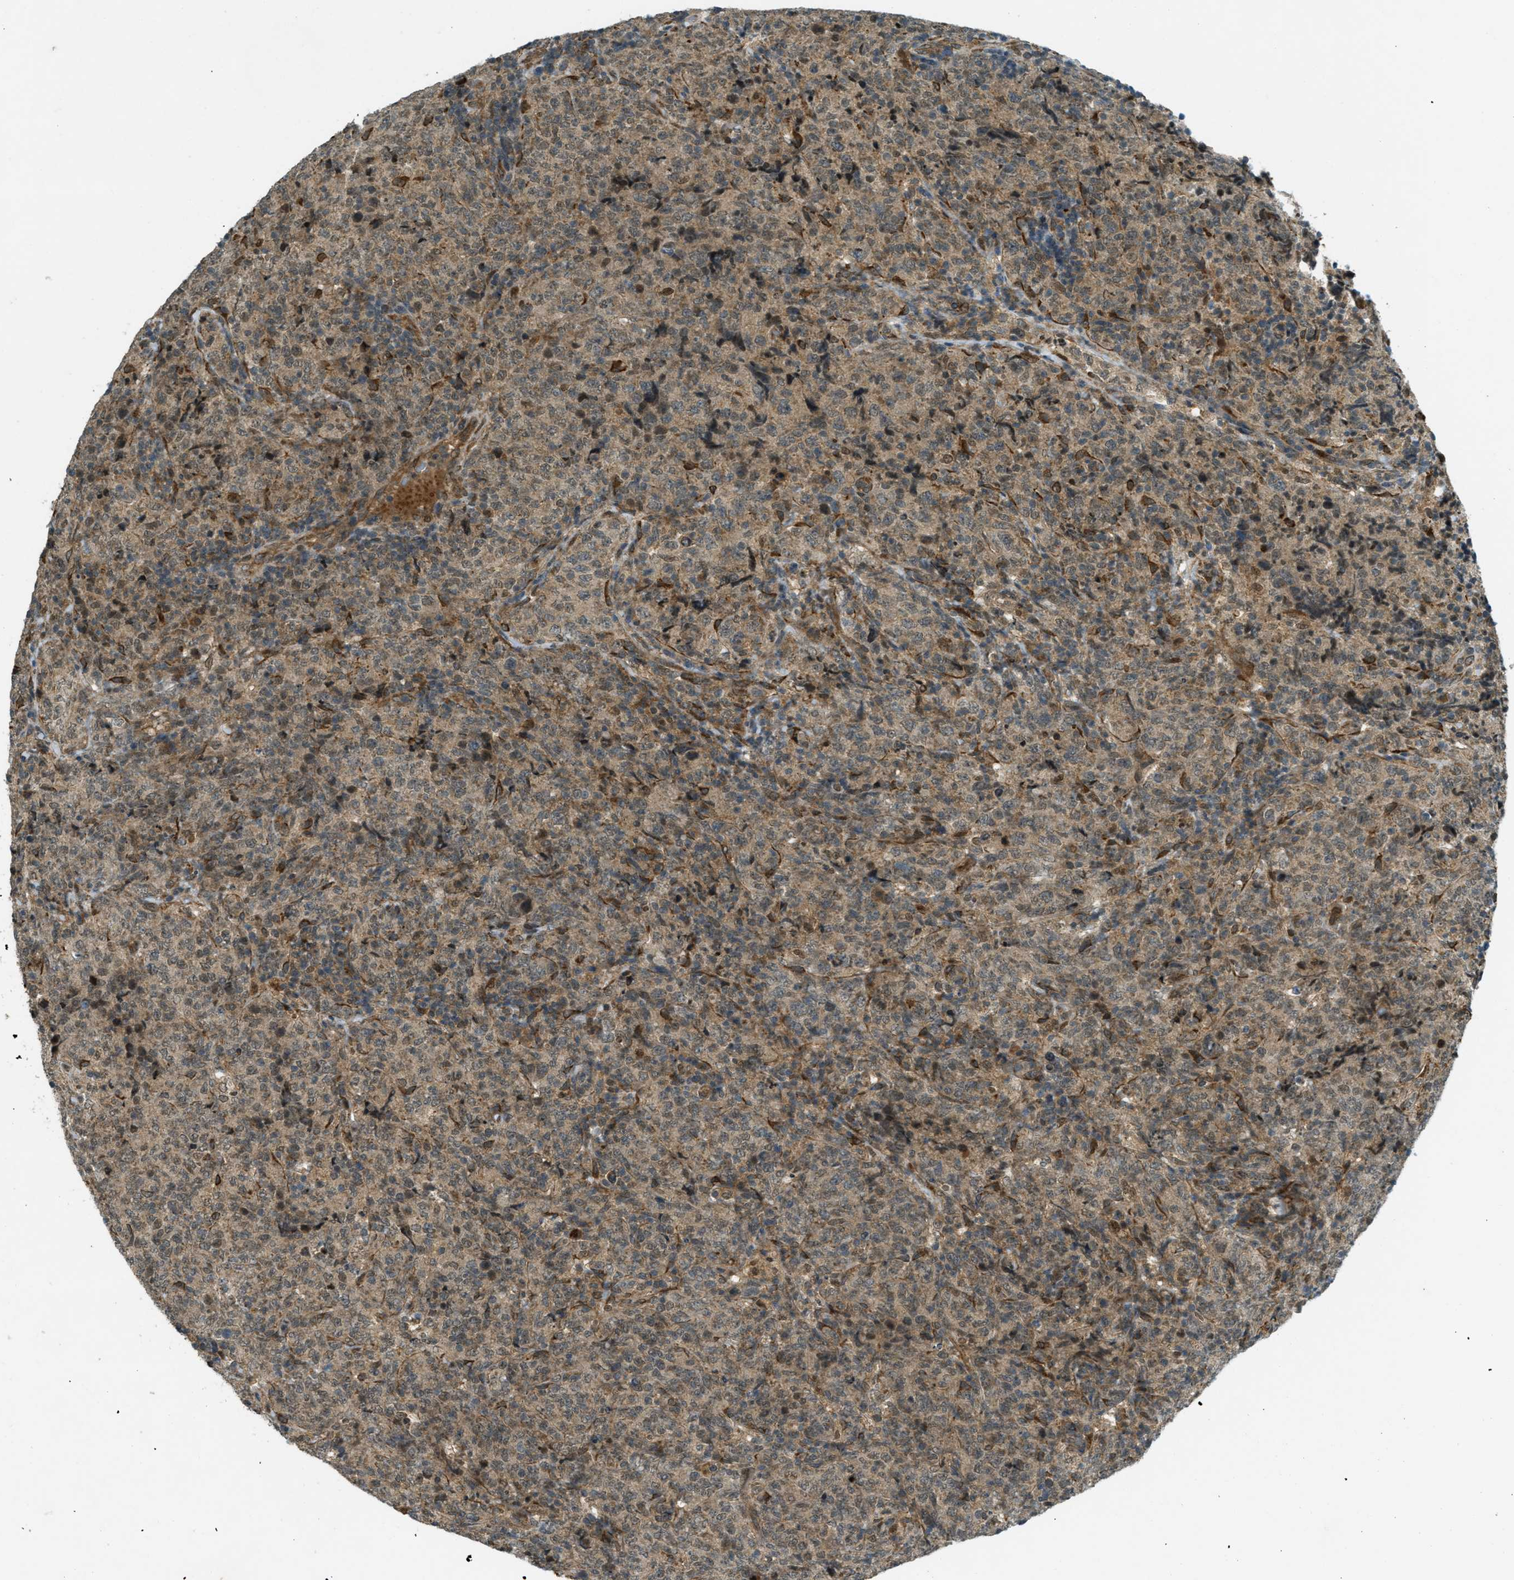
{"staining": {"intensity": "weak", "quantity": ">75%", "location": "cytoplasmic/membranous"}, "tissue": "lymphoma", "cell_type": "Tumor cells", "image_type": "cancer", "snomed": [{"axis": "morphology", "description": "Malignant lymphoma, non-Hodgkin's type, High grade"}, {"axis": "topography", "description": "Tonsil"}], "caption": "Immunohistochemical staining of lymphoma displays weak cytoplasmic/membranous protein positivity in approximately >75% of tumor cells. (Brightfield microscopy of DAB IHC at high magnification).", "gene": "EIF2AK3", "patient": {"sex": "female", "age": 36}}